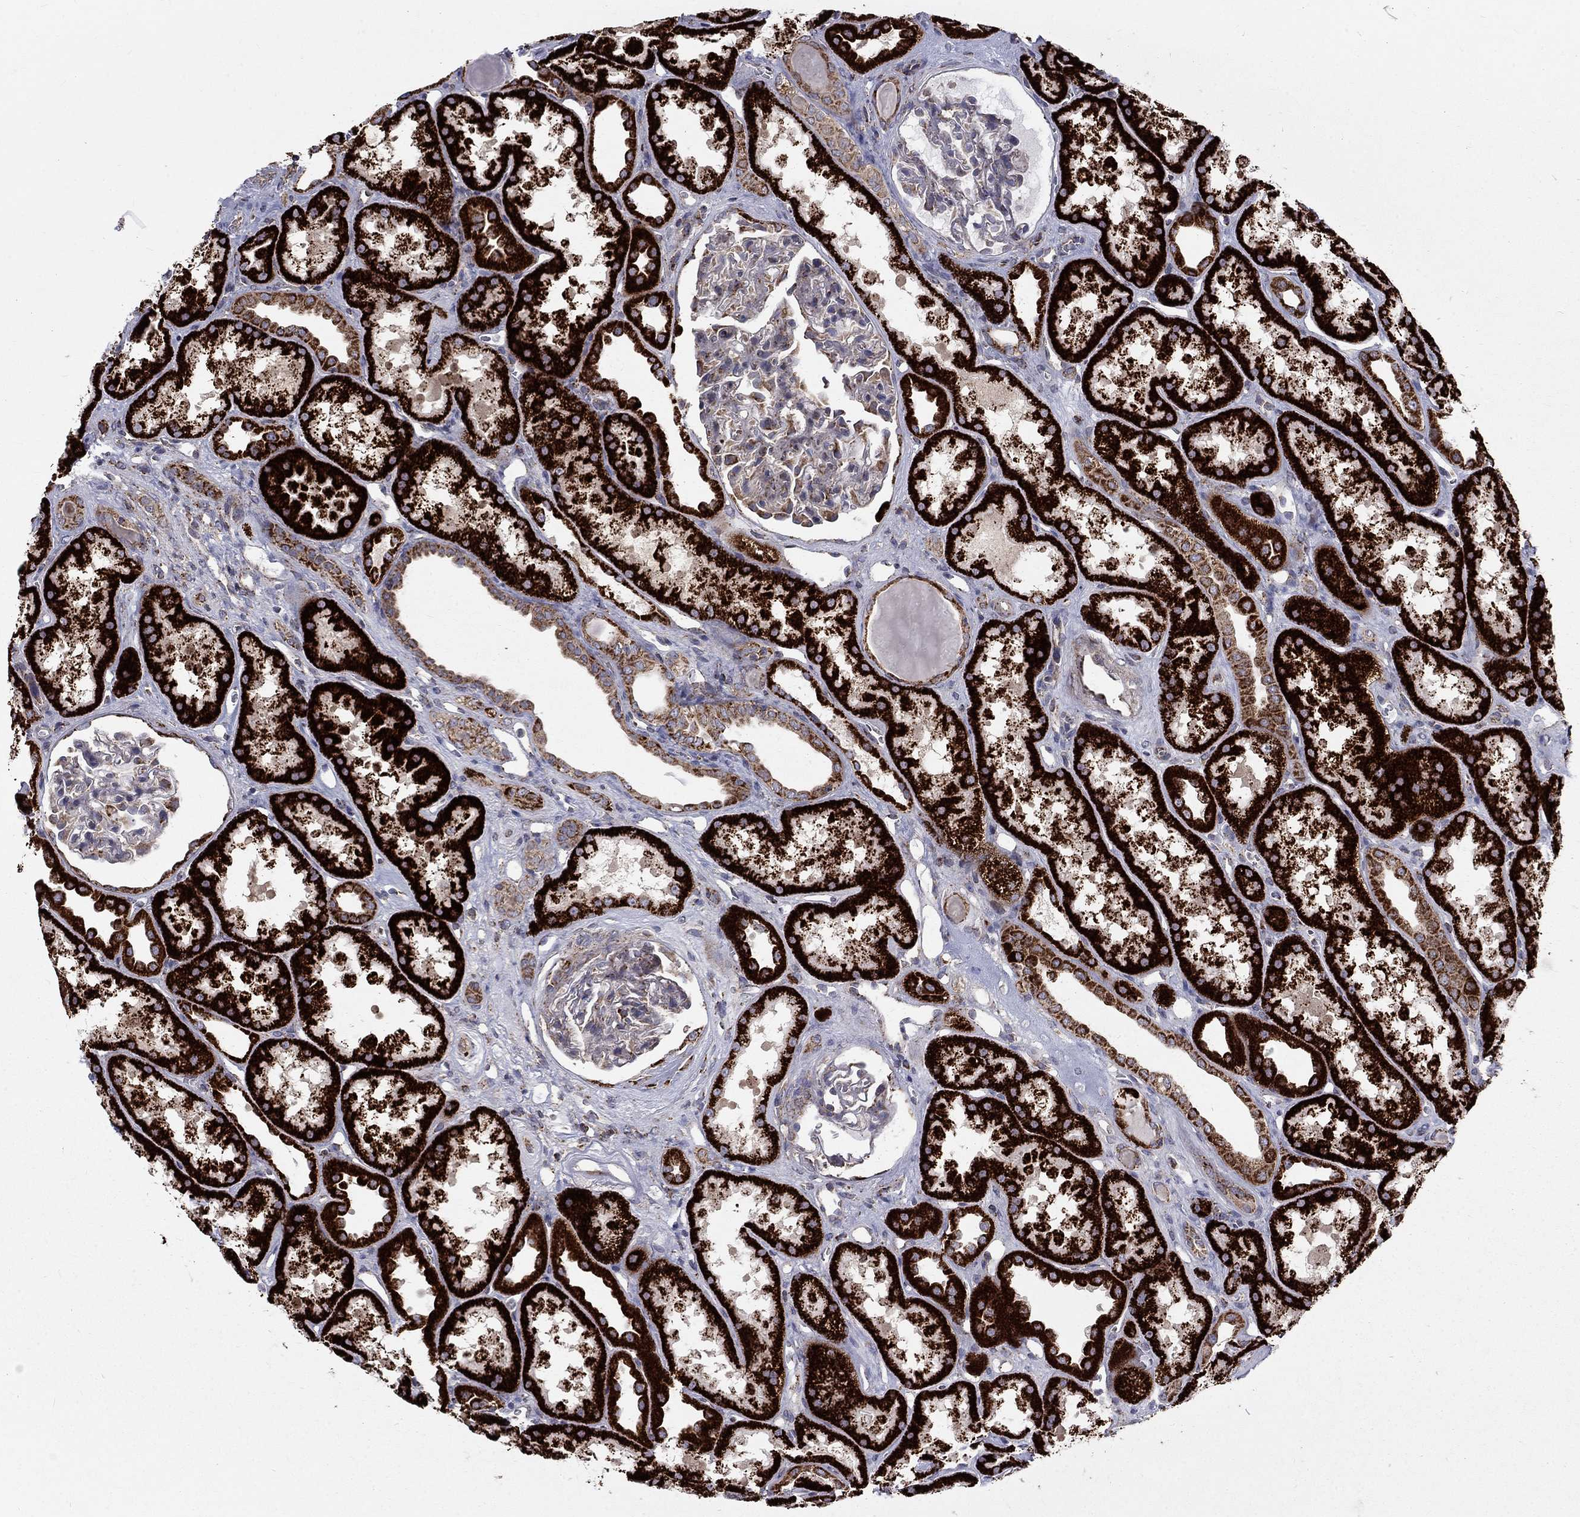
{"staining": {"intensity": "negative", "quantity": "none", "location": "none"}, "tissue": "kidney", "cell_type": "Cells in glomeruli", "image_type": "normal", "snomed": [{"axis": "morphology", "description": "Normal tissue, NOS"}, {"axis": "topography", "description": "Kidney"}], "caption": "An image of kidney stained for a protein reveals no brown staining in cells in glomeruli. Brightfield microscopy of immunohistochemistry (IHC) stained with DAB (brown) and hematoxylin (blue), captured at high magnification.", "gene": "ALDH1B1", "patient": {"sex": "male", "age": 61}}